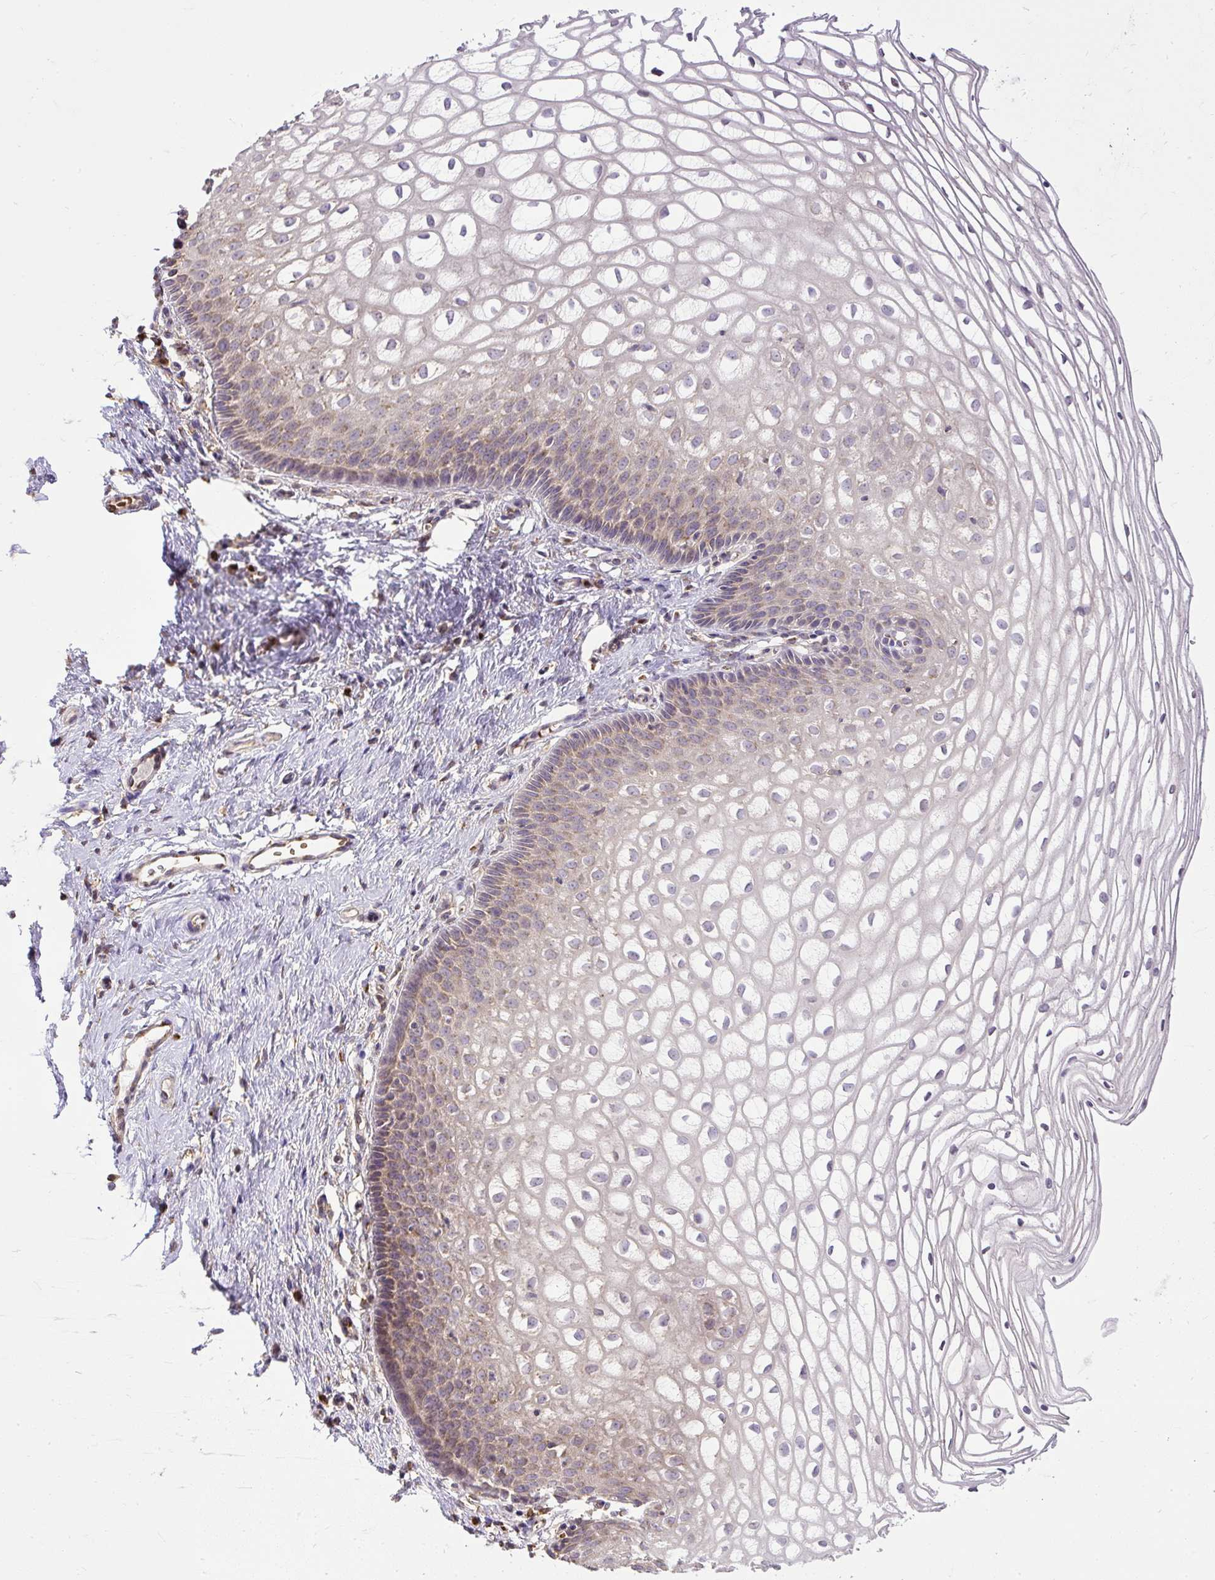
{"staining": {"intensity": "moderate", "quantity": ">75%", "location": "cytoplasmic/membranous"}, "tissue": "cervix", "cell_type": "Glandular cells", "image_type": "normal", "snomed": [{"axis": "morphology", "description": "Normal tissue, NOS"}, {"axis": "topography", "description": "Cervix"}], "caption": "The micrograph displays immunohistochemical staining of normal cervix. There is moderate cytoplasmic/membranous staining is appreciated in approximately >75% of glandular cells.", "gene": "SMC4", "patient": {"sex": "female", "age": 36}}